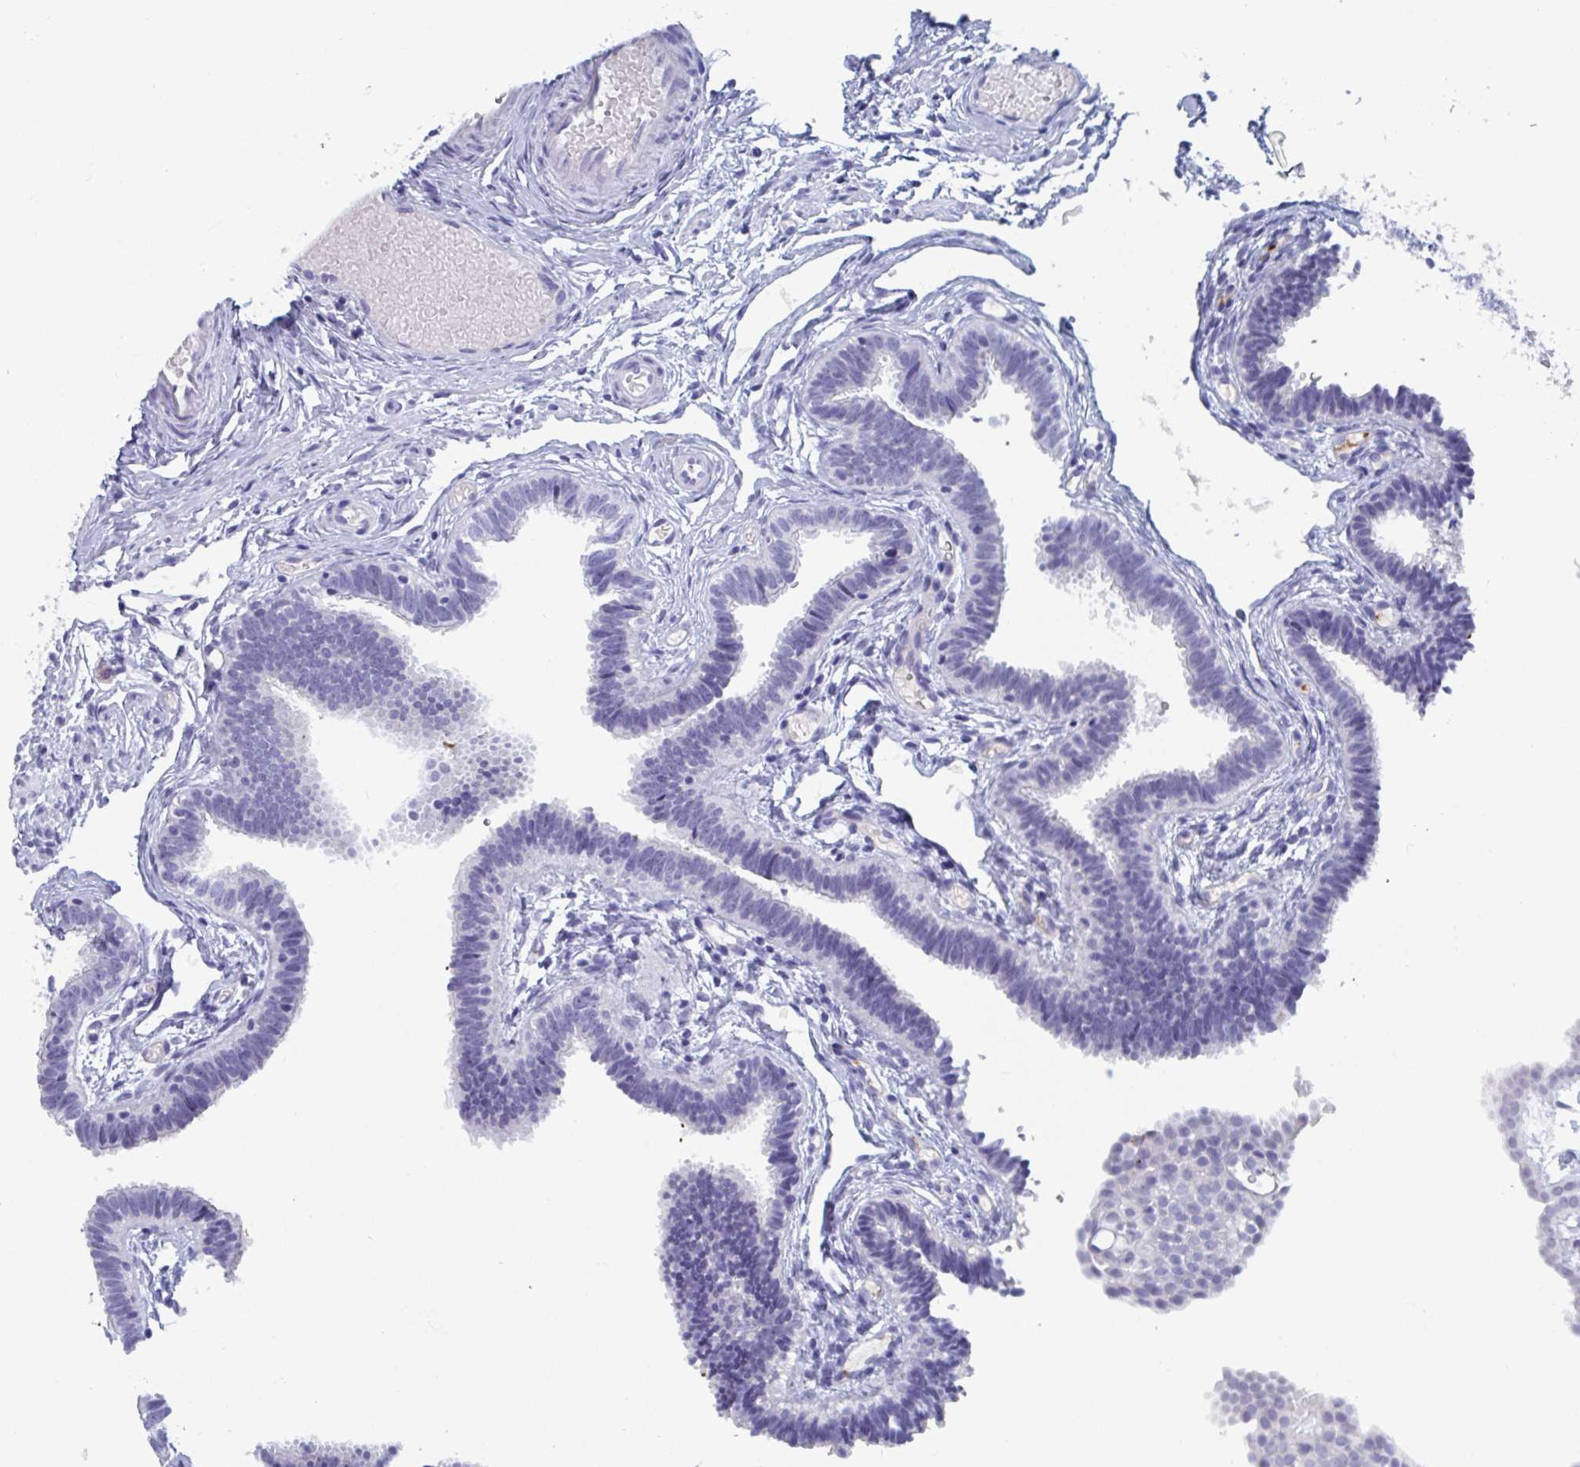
{"staining": {"intensity": "negative", "quantity": "none", "location": "none"}, "tissue": "fallopian tube", "cell_type": "Glandular cells", "image_type": "normal", "snomed": [{"axis": "morphology", "description": "Normal tissue, NOS"}, {"axis": "topography", "description": "Fallopian tube"}], "caption": "Immunohistochemistry image of normal human fallopian tube stained for a protein (brown), which demonstrates no staining in glandular cells.", "gene": "DPEP3", "patient": {"sex": "female", "age": 37}}